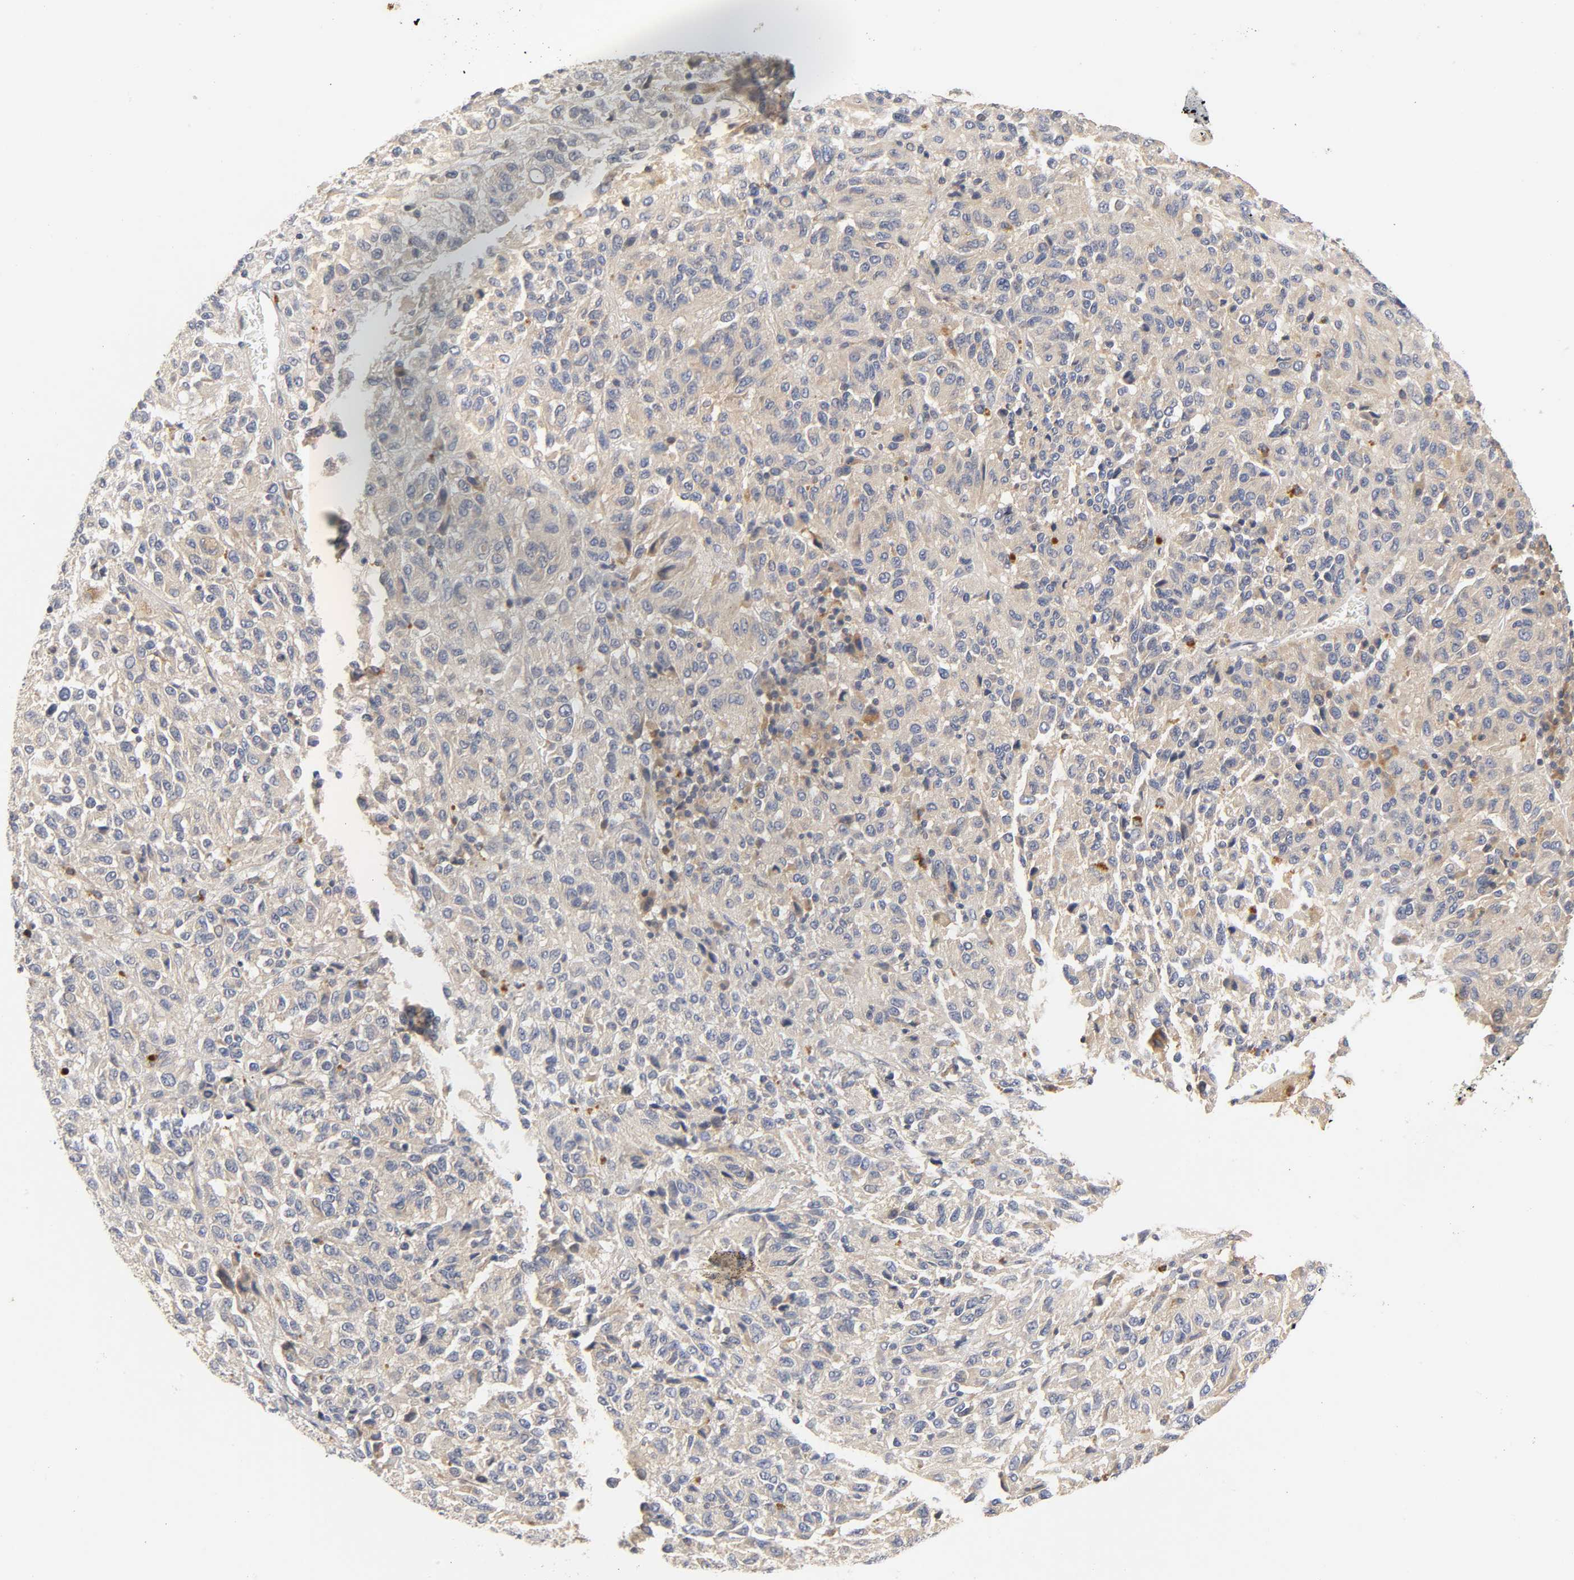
{"staining": {"intensity": "weak", "quantity": ">75%", "location": "cytoplasmic/membranous"}, "tissue": "melanoma", "cell_type": "Tumor cells", "image_type": "cancer", "snomed": [{"axis": "morphology", "description": "Malignant melanoma, Metastatic site"}, {"axis": "topography", "description": "Lung"}], "caption": "Brown immunohistochemical staining in human malignant melanoma (metastatic site) demonstrates weak cytoplasmic/membranous positivity in approximately >75% of tumor cells.", "gene": "RHOA", "patient": {"sex": "male", "age": 64}}